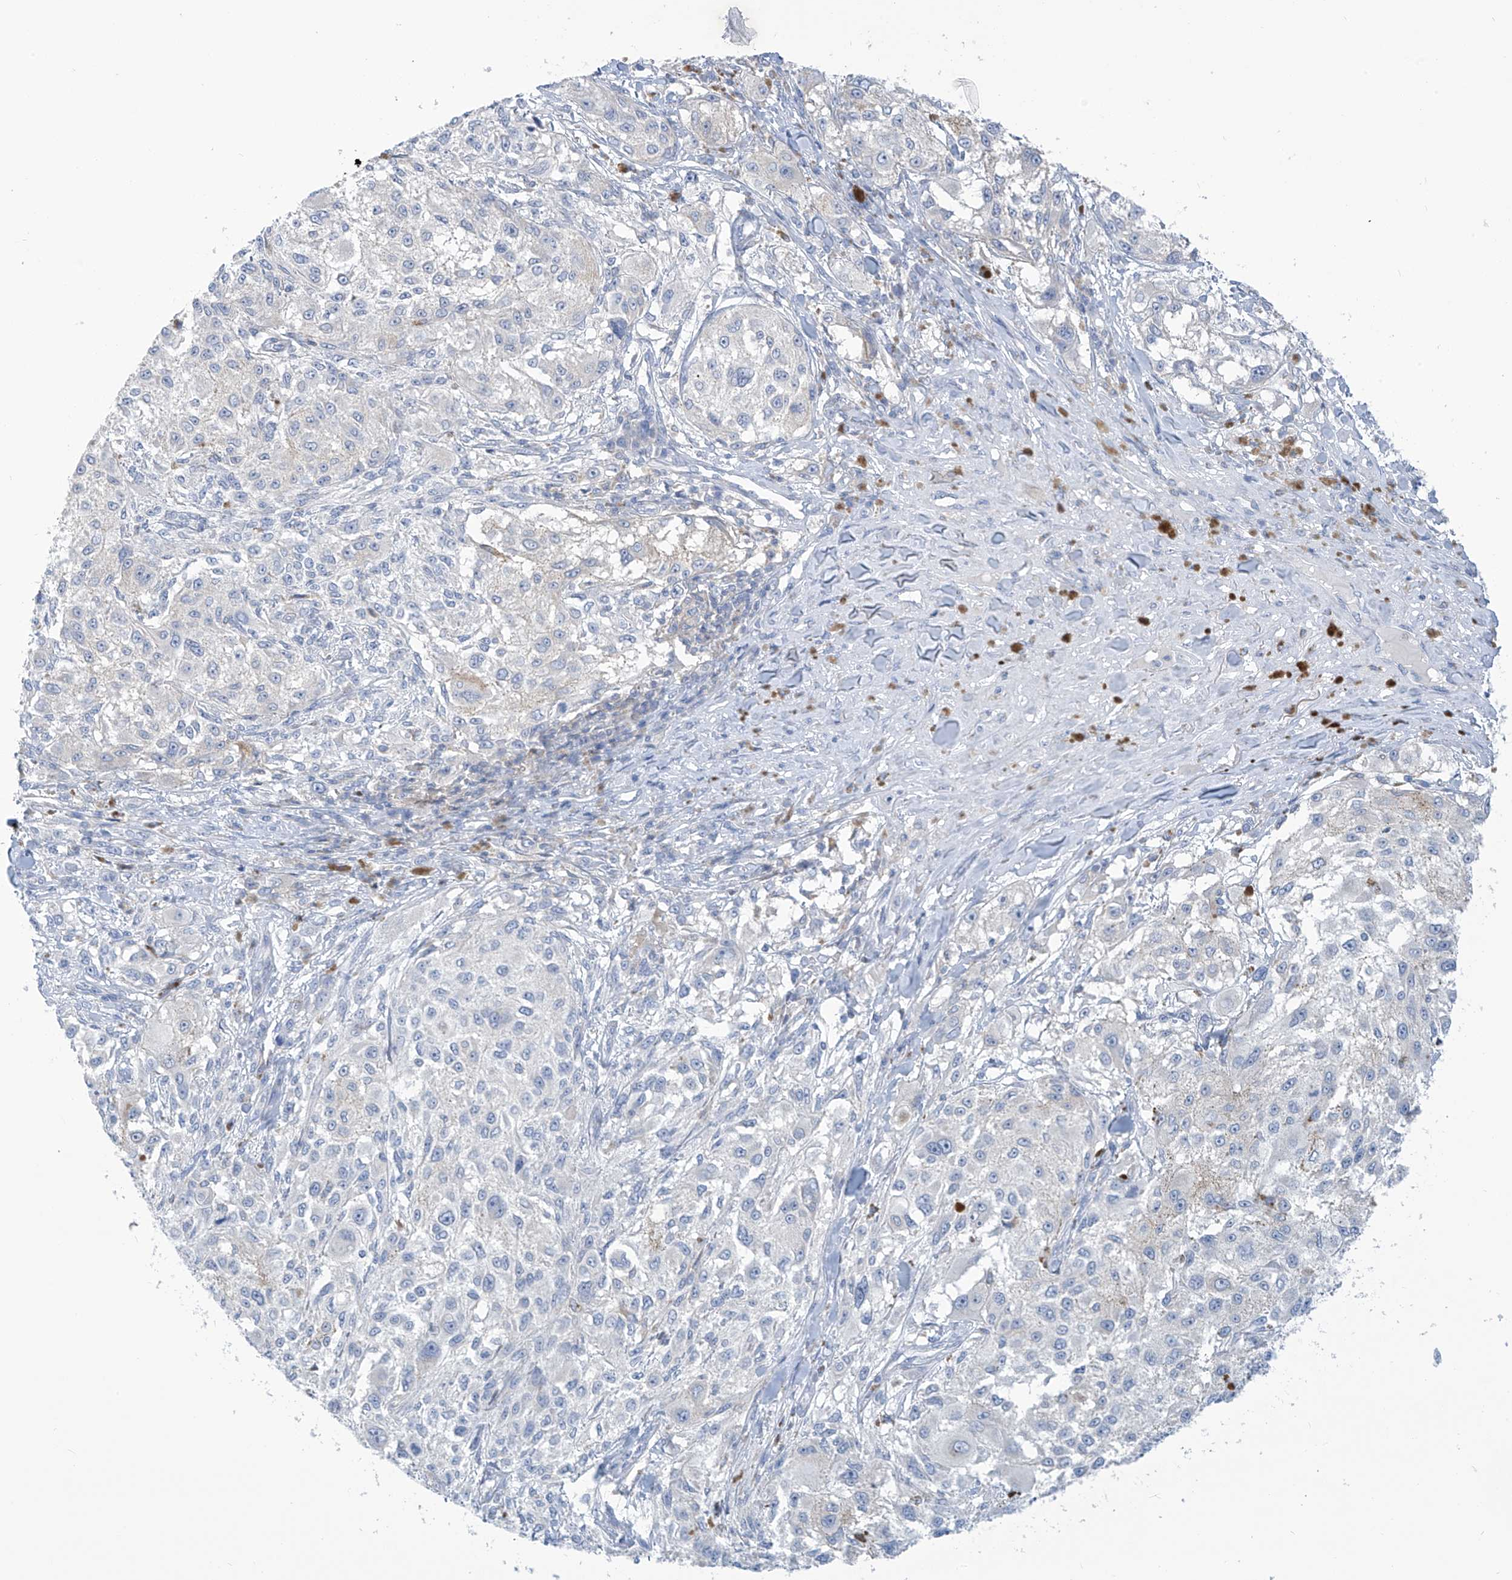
{"staining": {"intensity": "negative", "quantity": "none", "location": "none"}, "tissue": "melanoma", "cell_type": "Tumor cells", "image_type": "cancer", "snomed": [{"axis": "morphology", "description": "Necrosis, NOS"}, {"axis": "morphology", "description": "Malignant melanoma, NOS"}, {"axis": "topography", "description": "Skin"}], "caption": "A histopathology image of melanoma stained for a protein reveals no brown staining in tumor cells.", "gene": "SLC6A12", "patient": {"sex": "female", "age": 87}}